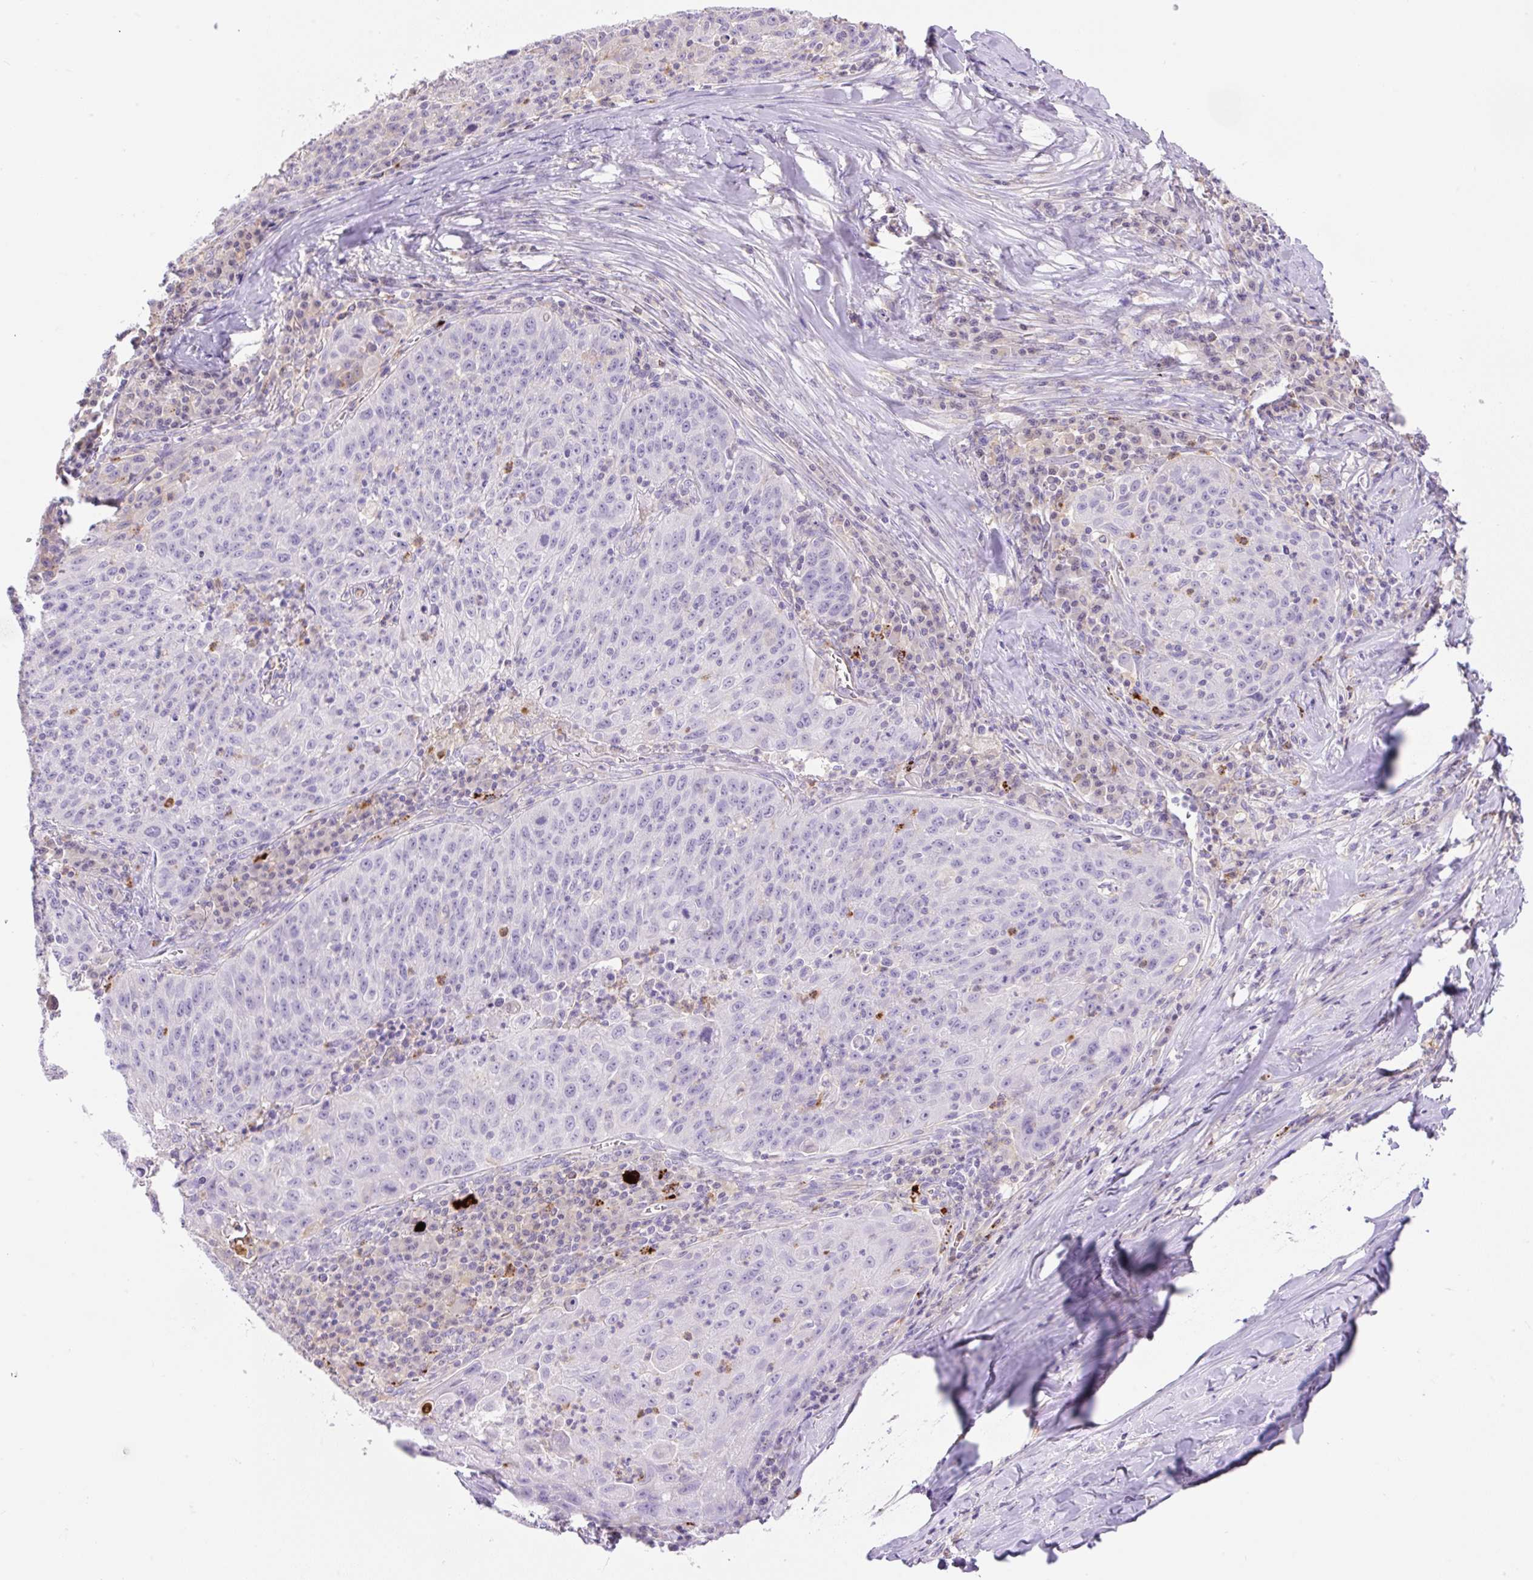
{"staining": {"intensity": "negative", "quantity": "none", "location": "none"}, "tissue": "lung cancer", "cell_type": "Tumor cells", "image_type": "cancer", "snomed": [{"axis": "morphology", "description": "Squamous cell carcinoma, NOS"}, {"axis": "morphology", "description": "Squamous cell carcinoma, metastatic, NOS"}, {"axis": "topography", "description": "Bronchus"}, {"axis": "topography", "description": "Lung"}], "caption": "This photomicrograph is of squamous cell carcinoma (lung) stained with IHC to label a protein in brown with the nuclei are counter-stained blue. There is no expression in tumor cells. (IHC, brightfield microscopy, high magnification).", "gene": "TDRD15", "patient": {"sex": "male", "age": 62}}